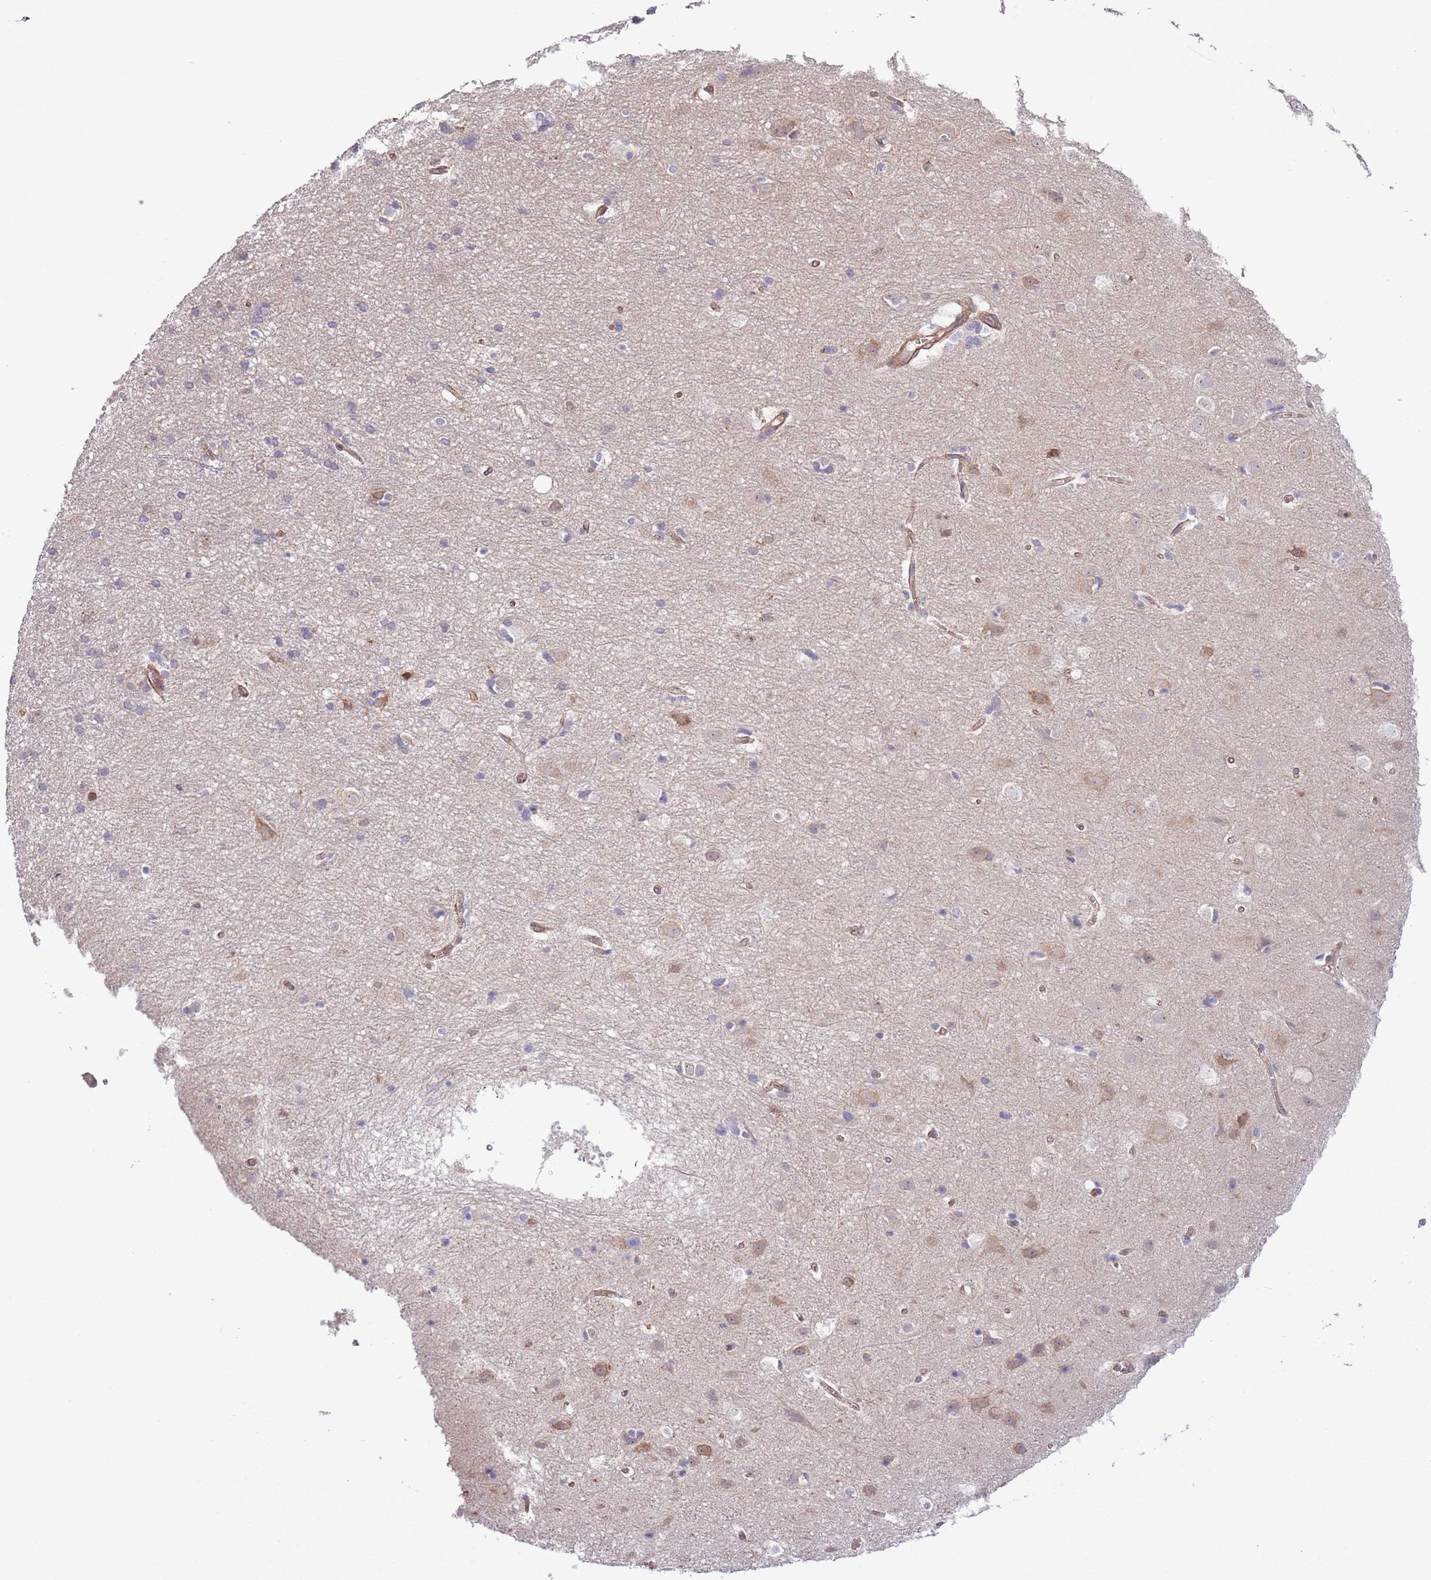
{"staining": {"intensity": "moderate", "quantity": ">75%", "location": "cytoplasmic/membranous"}, "tissue": "cerebral cortex", "cell_type": "Endothelial cells", "image_type": "normal", "snomed": [{"axis": "morphology", "description": "Normal tissue, NOS"}, {"axis": "topography", "description": "Cerebral cortex"}], "caption": "Immunohistochemistry histopathology image of normal cerebral cortex: cerebral cortex stained using immunohistochemistry exhibits medium levels of moderate protein expression localized specifically in the cytoplasmic/membranous of endothelial cells, appearing as a cytoplasmic/membranous brown color.", "gene": "LPIN2", "patient": {"sex": "male", "age": 54}}